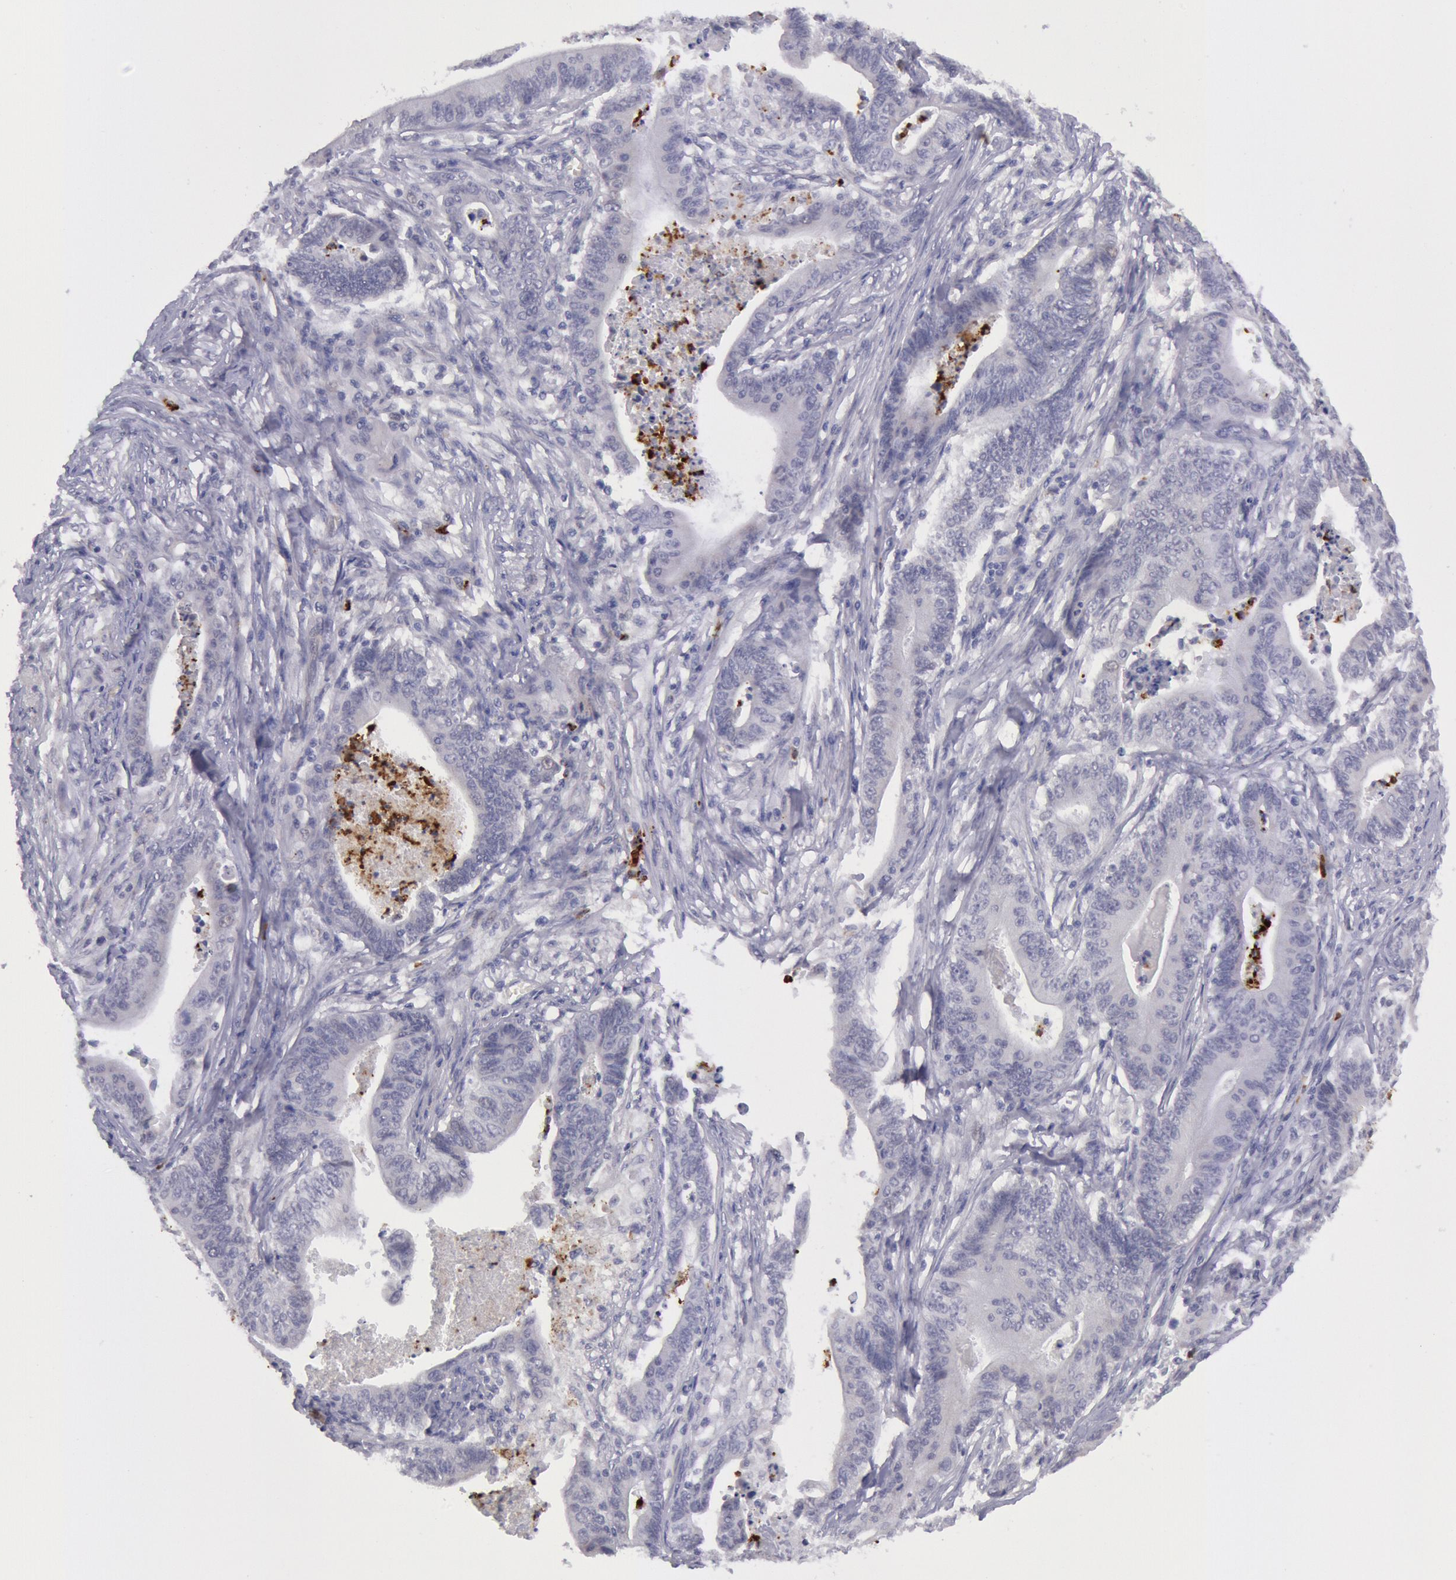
{"staining": {"intensity": "negative", "quantity": "none", "location": "none"}, "tissue": "stomach cancer", "cell_type": "Tumor cells", "image_type": "cancer", "snomed": [{"axis": "morphology", "description": "Adenocarcinoma, NOS"}, {"axis": "topography", "description": "Stomach, lower"}], "caption": "IHC image of stomach cancer (adenocarcinoma) stained for a protein (brown), which reveals no staining in tumor cells.", "gene": "KDM6A", "patient": {"sex": "female", "age": 86}}